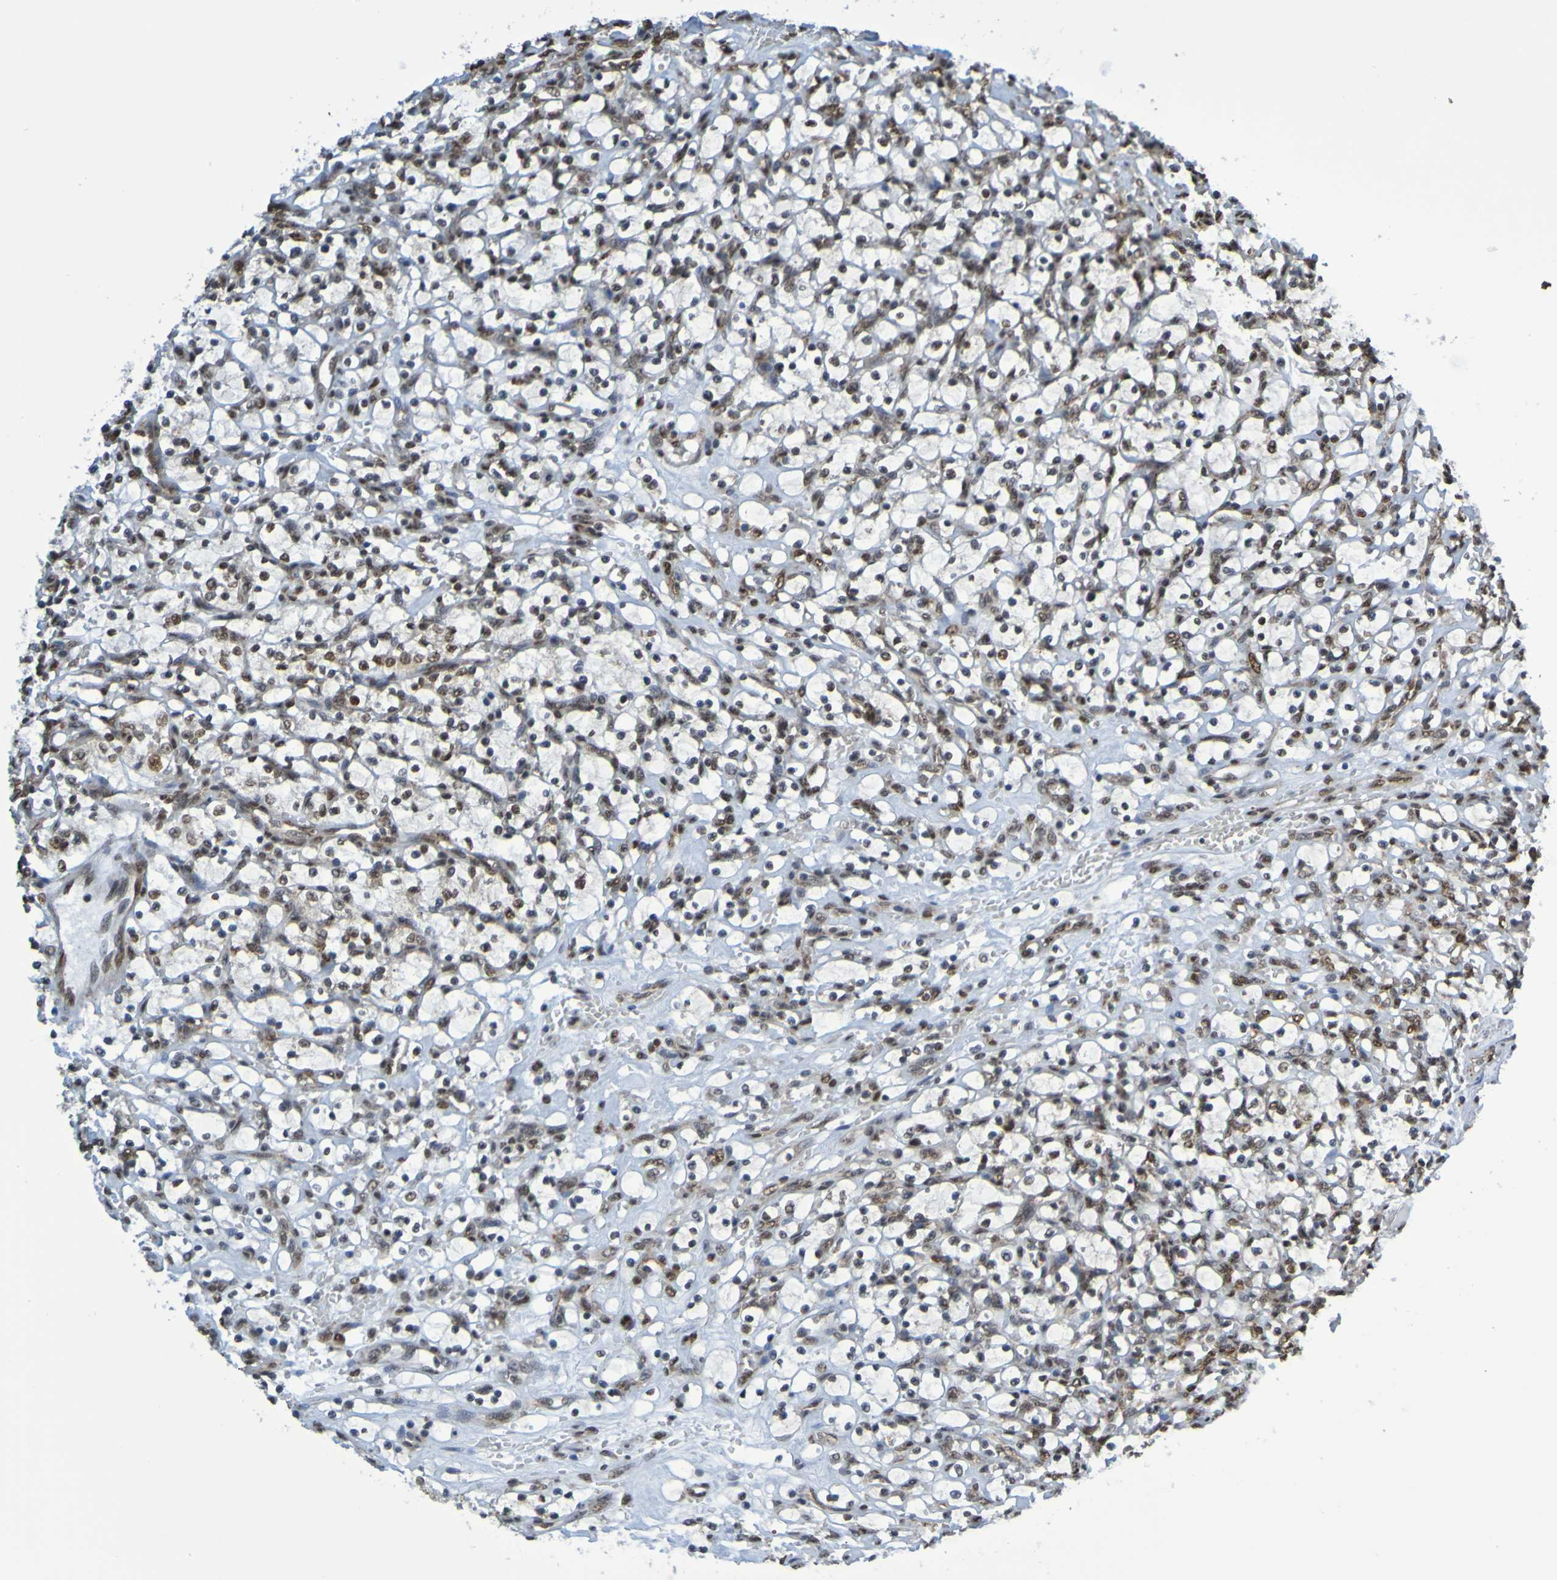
{"staining": {"intensity": "moderate", "quantity": "25%-75%", "location": "nuclear"}, "tissue": "renal cancer", "cell_type": "Tumor cells", "image_type": "cancer", "snomed": [{"axis": "morphology", "description": "Adenocarcinoma, NOS"}, {"axis": "topography", "description": "Kidney"}], "caption": "Human renal cancer stained for a protein (brown) displays moderate nuclear positive staining in approximately 25%-75% of tumor cells.", "gene": "HDAC2", "patient": {"sex": "female", "age": 69}}